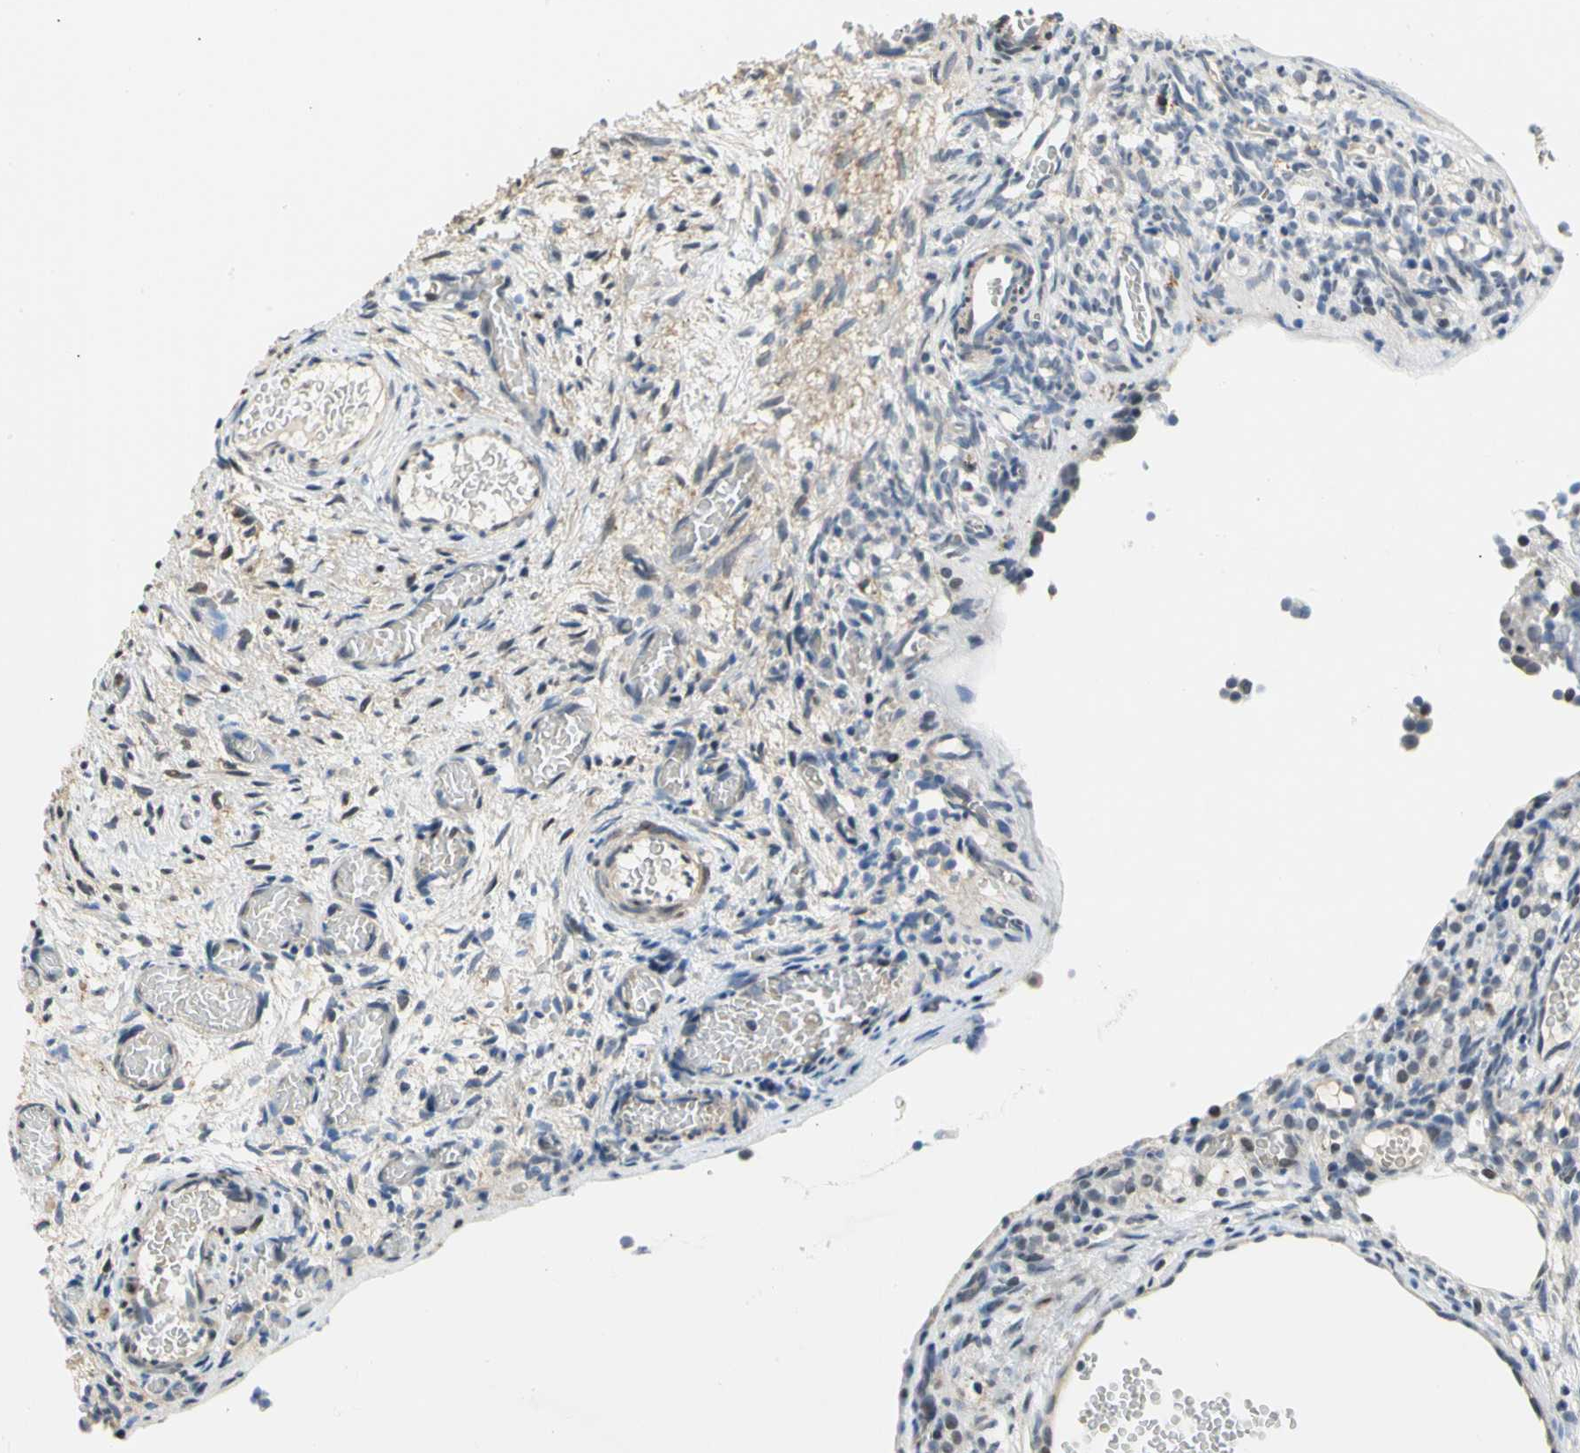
{"staining": {"intensity": "negative", "quantity": "none", "location": "none"}, "tissue": "ovary", "cell_type": "Ovarian stroma cells", "image_type": "normal", "snomed": [{"axis": "morphology", "description": "Normal tissue, NOS"}, {"axis": "topography", "description": "Ovary"}], "caption": "IHC of unremarkable ovary demonstrates no staining in ovarian stroma cells.", "gene": "IMPG2", "patient": {"sex": "female", "age": 35}}